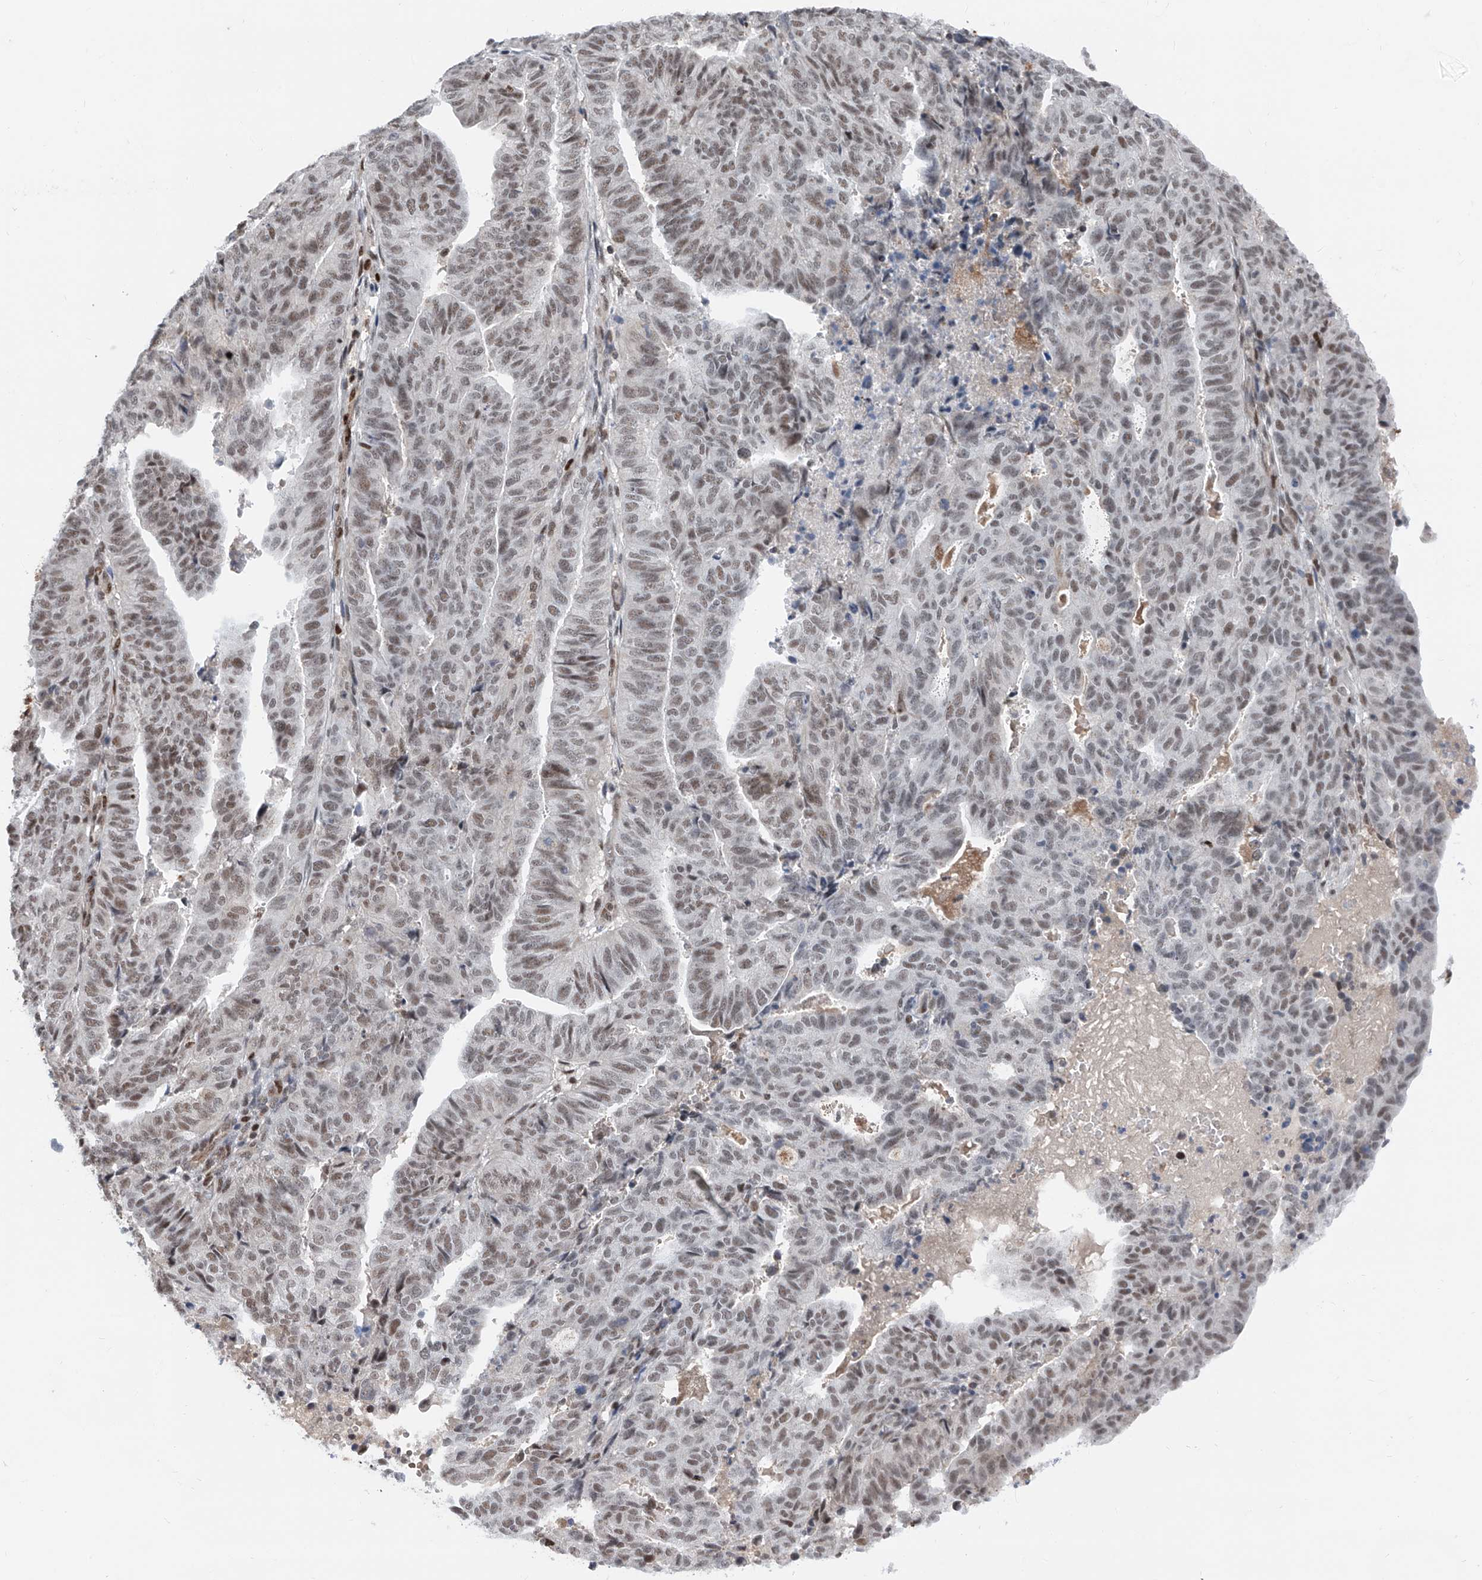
{"staining": {"intensity": "moderate", "quantity": "25%-75%", "location": "nuclear"}, "tissue": "endometrial cancer", "cell_type": "Tumor cells", "image_type": "cancer", "snomed": [{"axis": "morphology", "description": "Adenocarcinoma, NOS"}, {"axis": "topography", "description": "Uterus"}], "caption": "A medium amount of moderate nuclear staining is identified in approximately 25%-75% of tumor cells in adenocarcinoma (endometrial) tissue.", "gene": "SNRNP200", "patient": {"sex": "female", "age": 77}}